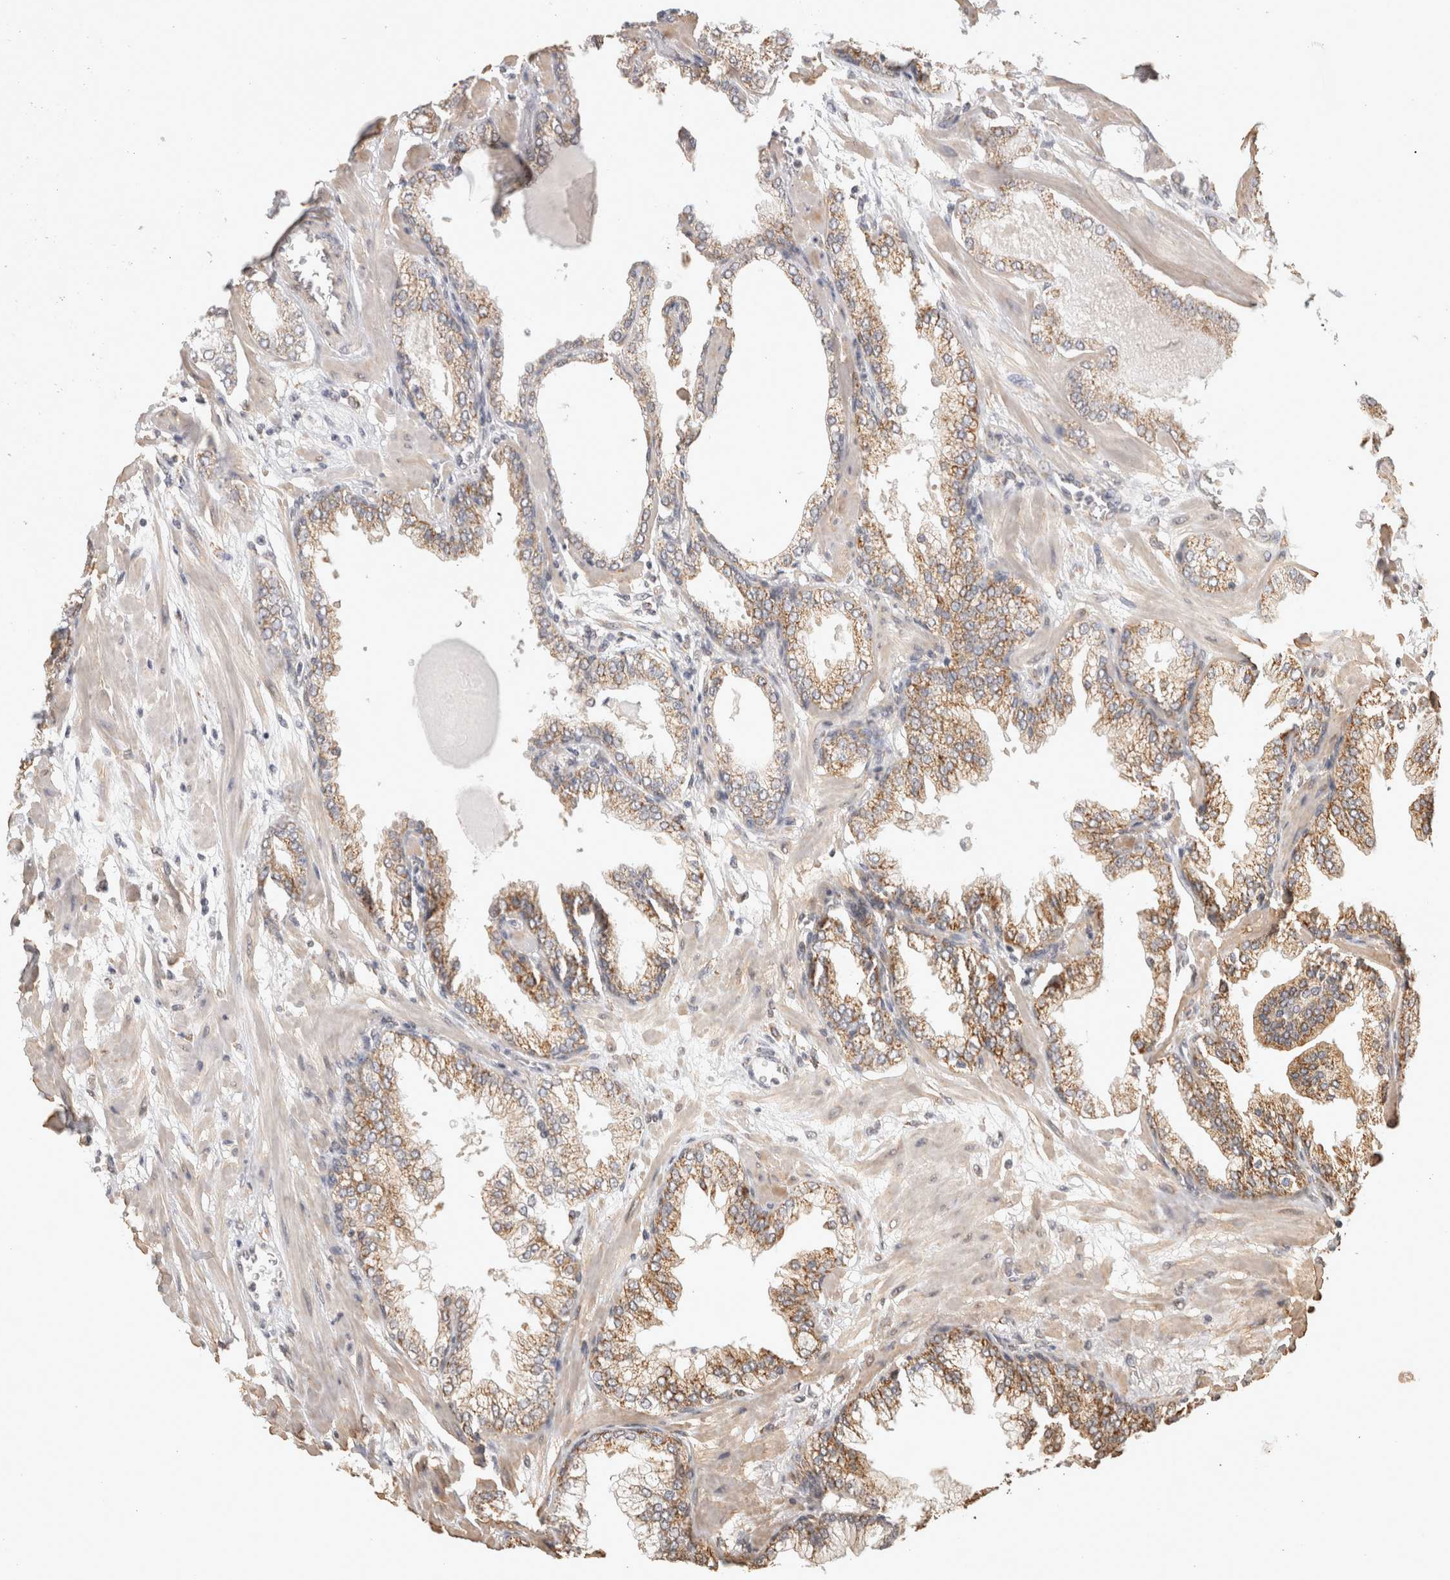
{"staining": {"intensity": "moderate", "quantity": ">75%", "location": "cytoplasmic/membranous"}, "tissue": "prostate cancer", "cell_type": "Tumor cells", "image_type": "cancer", "snomed": [{"axis": "morphology", "description": "Adenocarcinoma, Low grade"}, {"axis": "topography", "description": "Prostate"}], "caption": "A histopathology image of prostate low-grade adenocarcinoma stained for a protein exhibits moderate cytoplasmic/membranous brown staining in tumor cells.", "gene": "BNIP3L", "patient": {"sex": "male", "age": 59}}